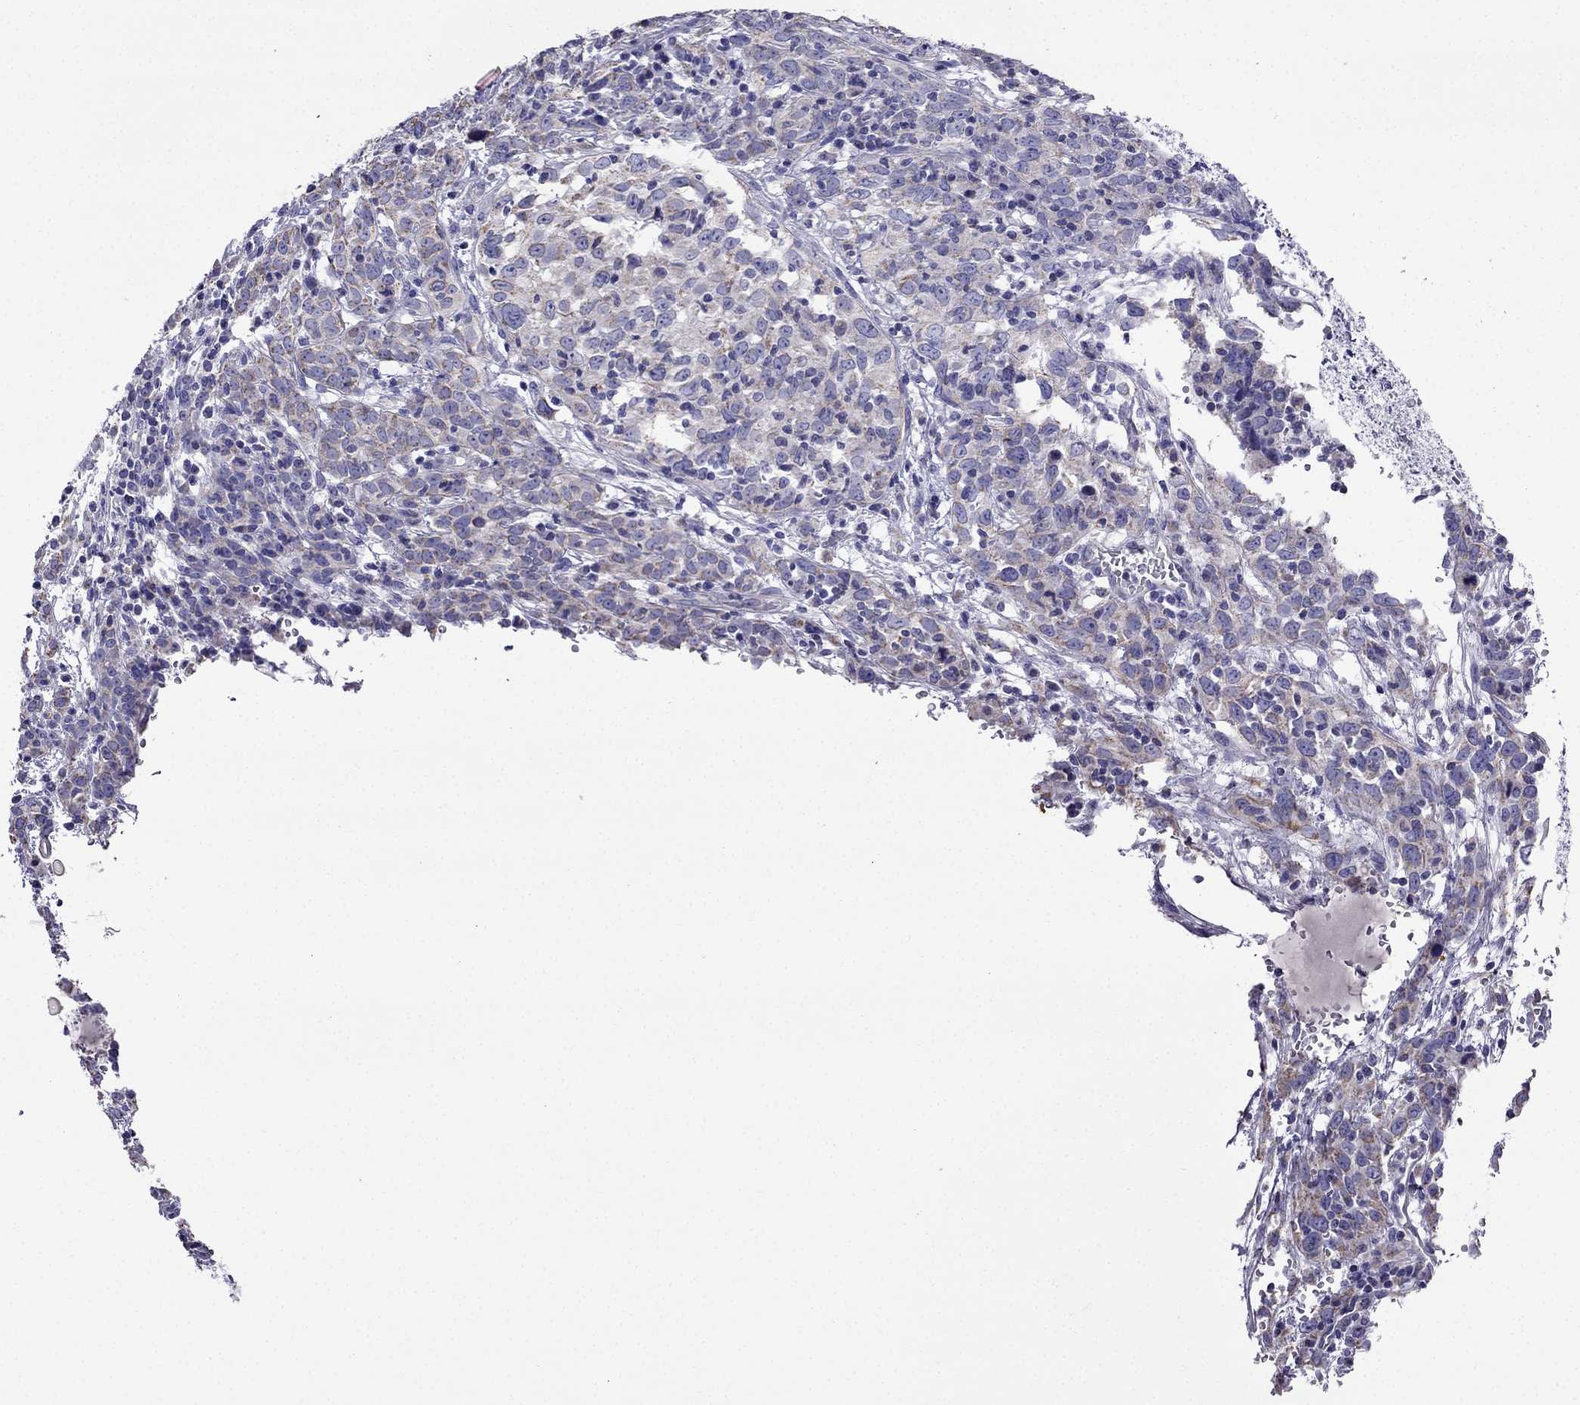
{"staining": {"intensity": "moderate", "quantity": ">75%", "location": "cytoplasmic/membranous"}, "tissue": "cervical cancer", "cell_type": "Tumor cells", "image_type": "cancer", "snomed": [{"axis": "morphology", "description": "Adenocarcinoma, NOS"}, {"axis": "topography", "description": "Cervix"}], "caption": "Immunohistochemical staining of adenocarcinoma (cervical) displays moderate cytoplasmic/membranous protein expression in approximately >75% of tumor cells. The staining was performed using DAB (3,3'-diaminobenzidine), with brown indicating positive protein expression. Nuclei are stained blue with hematoxylin.", "gene": "DSC1", "patient": {"sex": "female", "age": 40}}